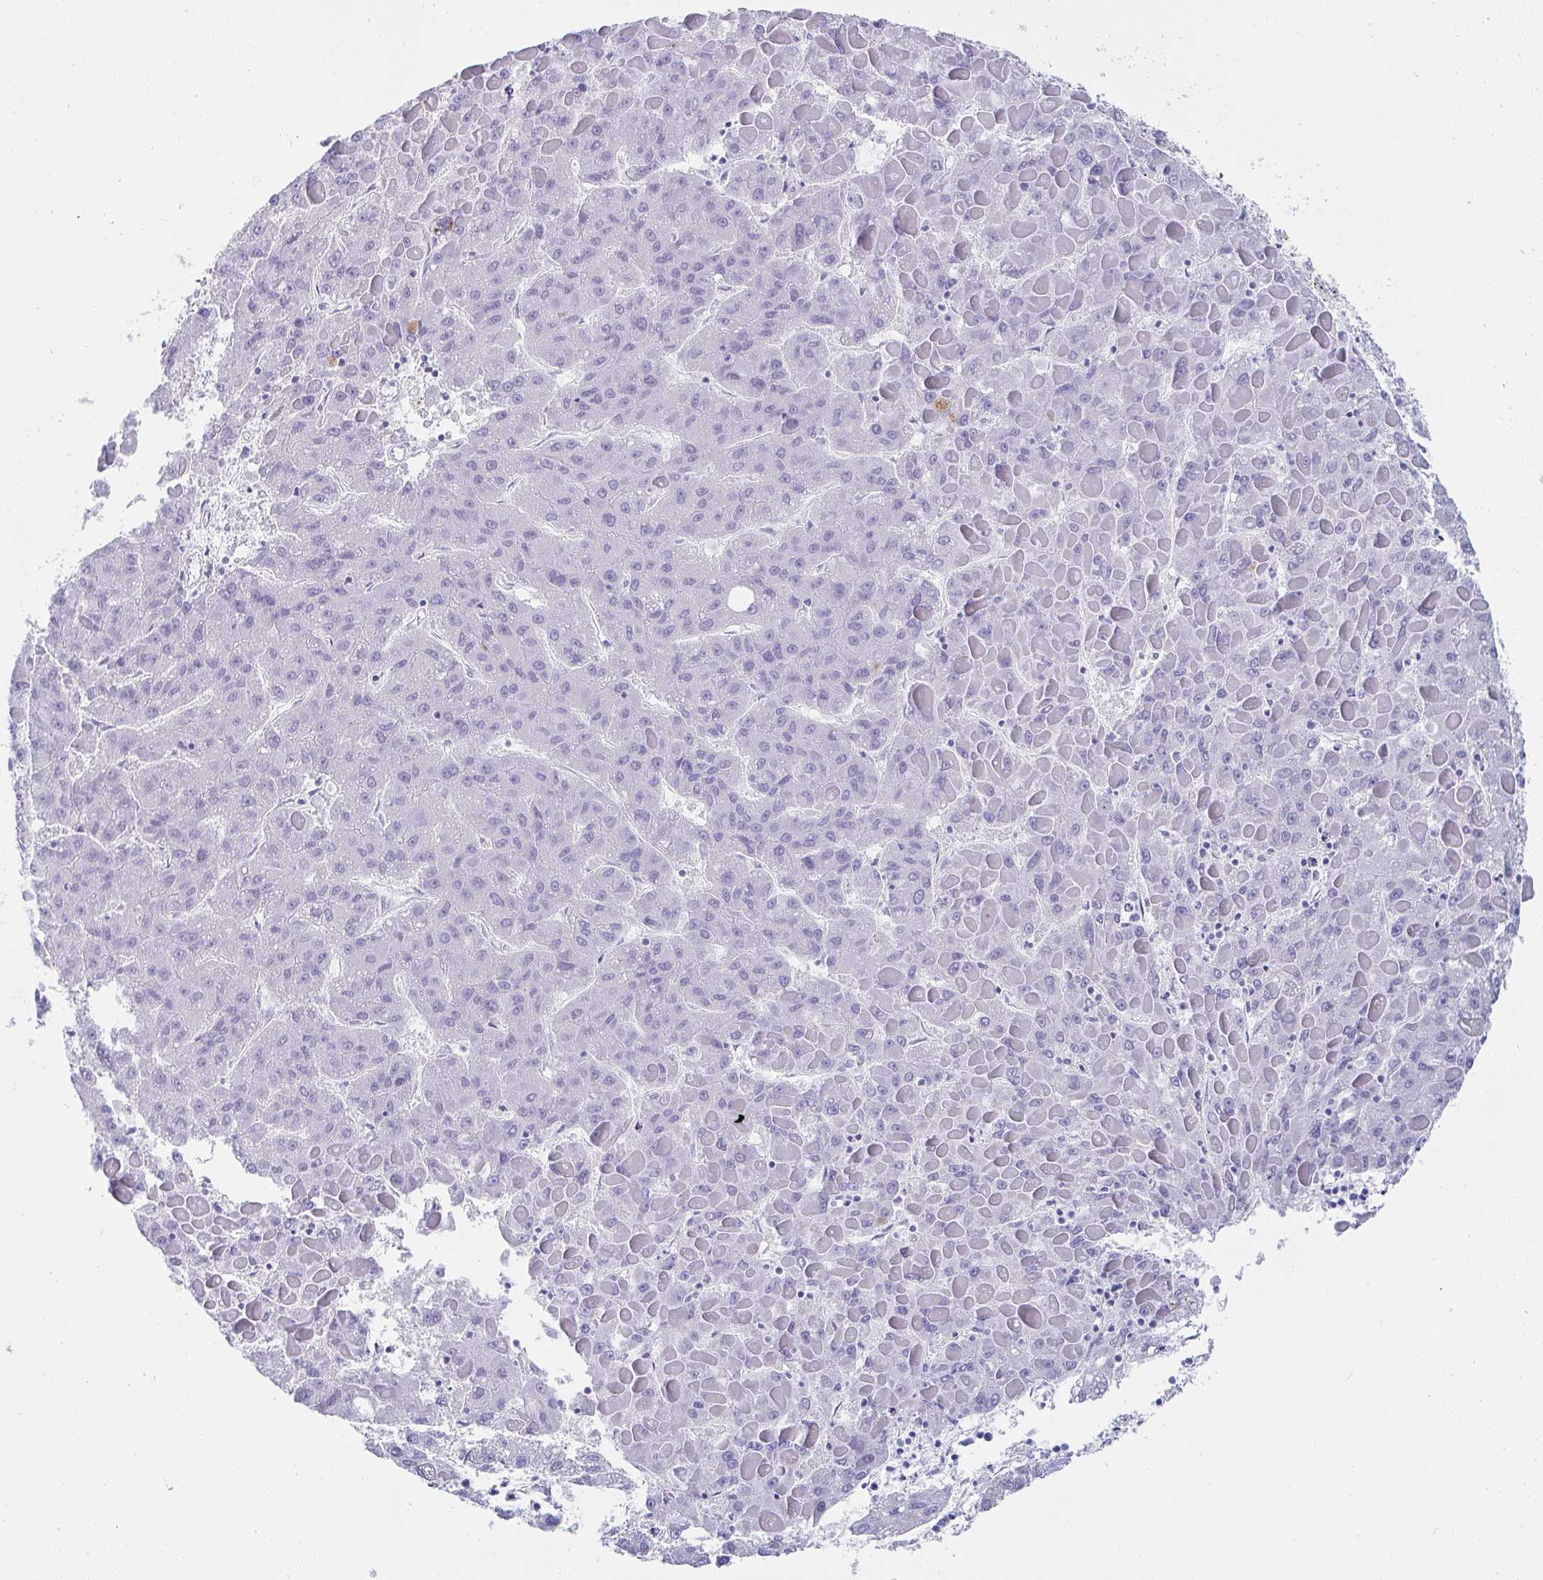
{"staining": {"intensity": "negative", "quantity": "none", "location": "none"}, "tissue": "liver cancer", "cell_type": "Tumor cells", "image_type": "cancer", "snomed": [{"axis": "morphology", "description": "Carcinoma, Hepatocellular, NOS"}, {"axis": "topography", "description": "Liver"}], "caption": "IHC histopathology image of human liver cancer (hepatocellular carcinoma) stained for a protein (brown), which reveals no expression in tumor cells.", "gene": "PRND", "patient": {"sex": "female", "age": 82}}